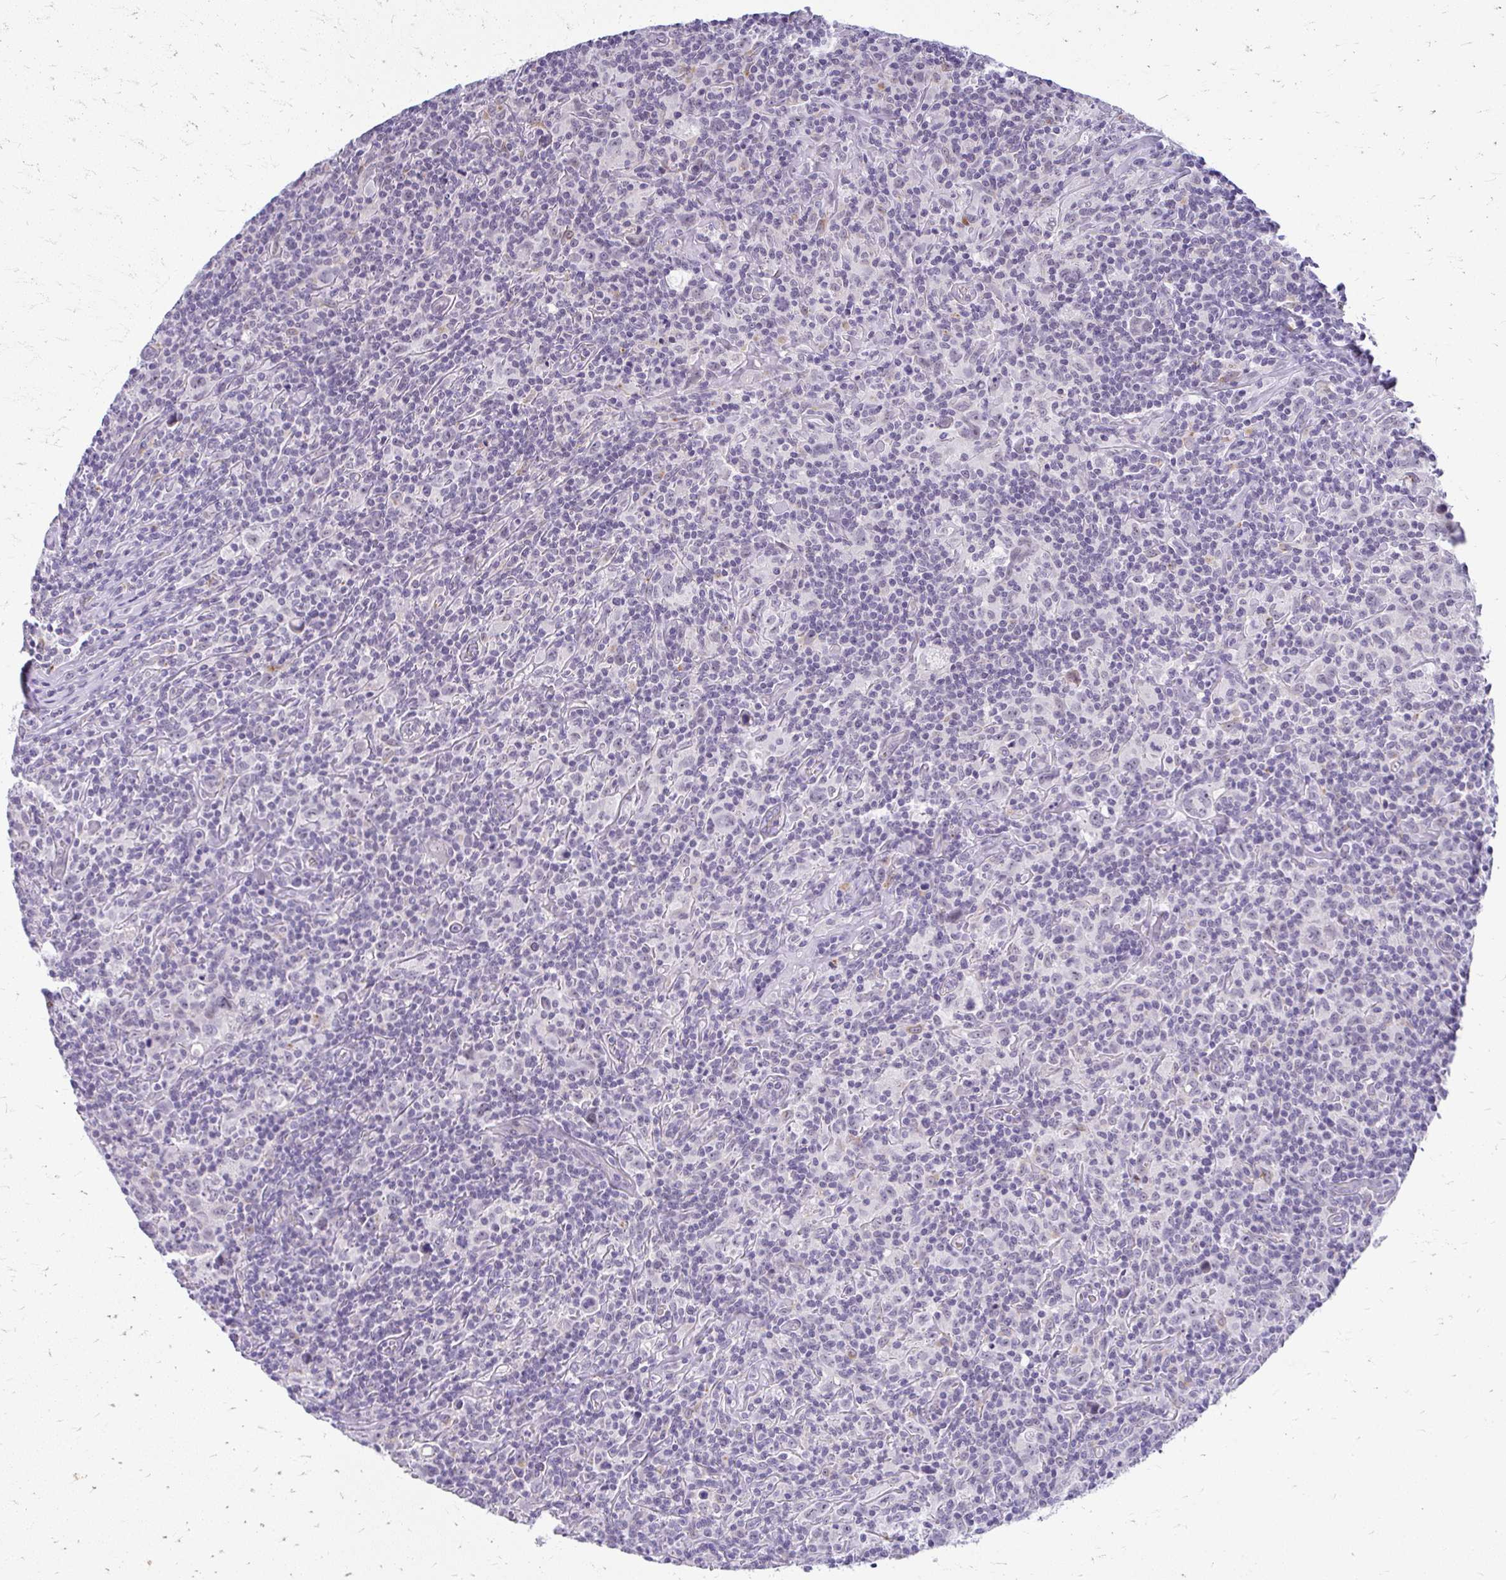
{"staining": {"intensity": "negative", "quantity": "none", "location": "none"}, "tissue": "lymphoma", "cell_type": "Tumor cells", "image_type": "cancer", "snomed": [{"axis": "morphology", "description": "Hodgkin's disease, NOS"}, {"axis": "topography", "description": "Lymph node"}], "caption": "A high-resolution micrograph shows IHC staining of Hodgkin's disease, which exhibits no significant expression in tumor cells.", "gene": "TEX33", "patient": {"sex": "female", "age": 18}}